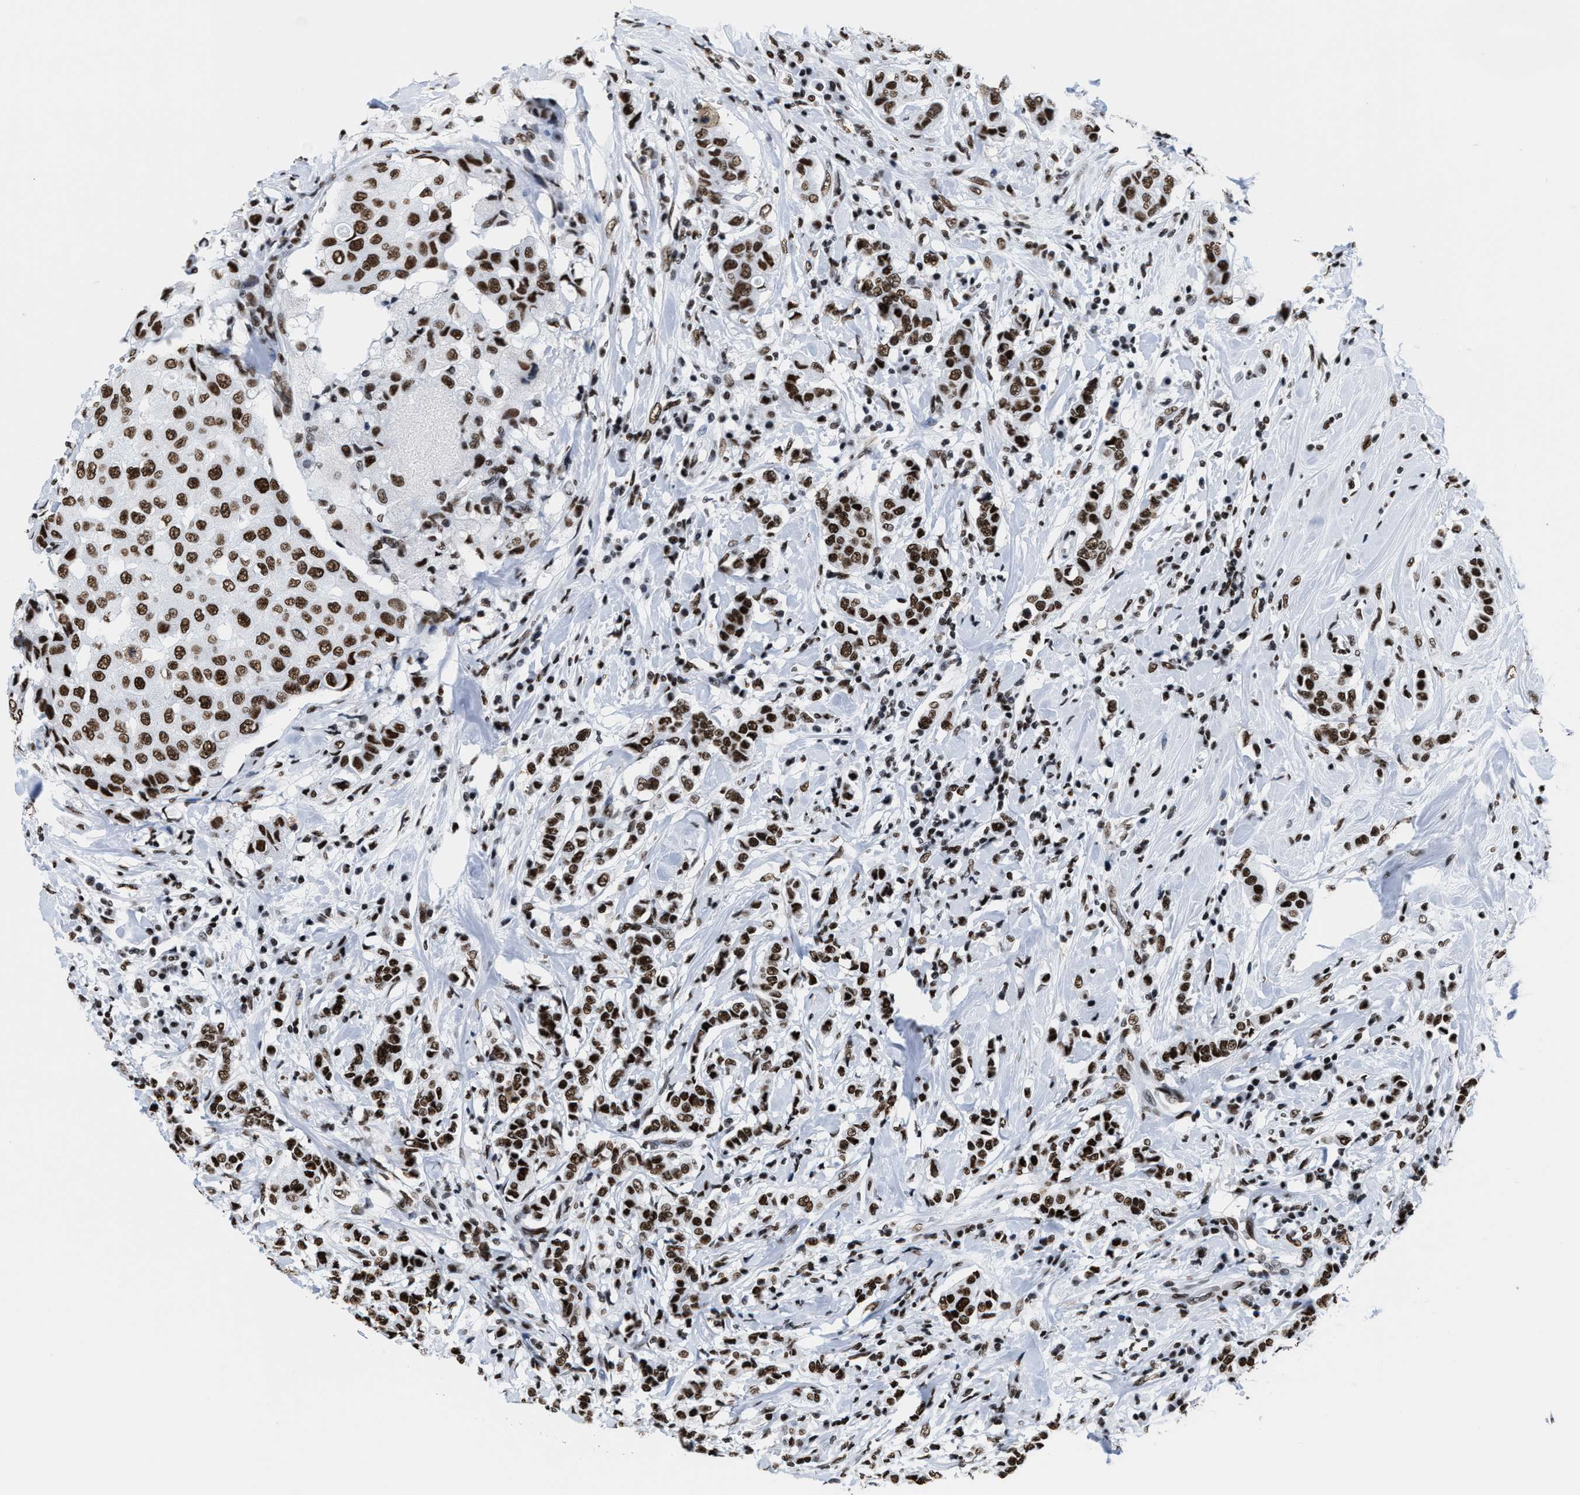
{"staining": {"intensity": "strong", "quantity": ">75%", "location": "nuclear"}, "tissue": "breast cancer", "cell_type": "Tumor cells", "image_type": "cancer", "snomed": [{"axis": "morphology", "description": "Duct carcinoma"}, {"axis": "topography", "description": "Breast"}], "caption": "IHC (DAB) staining of breast cancer demonstrates strong nuclear protein expression in approximately >75% of tumor cells.", "gene": "SMARCC2", "patient": {"sex": "female", "age": 27}}